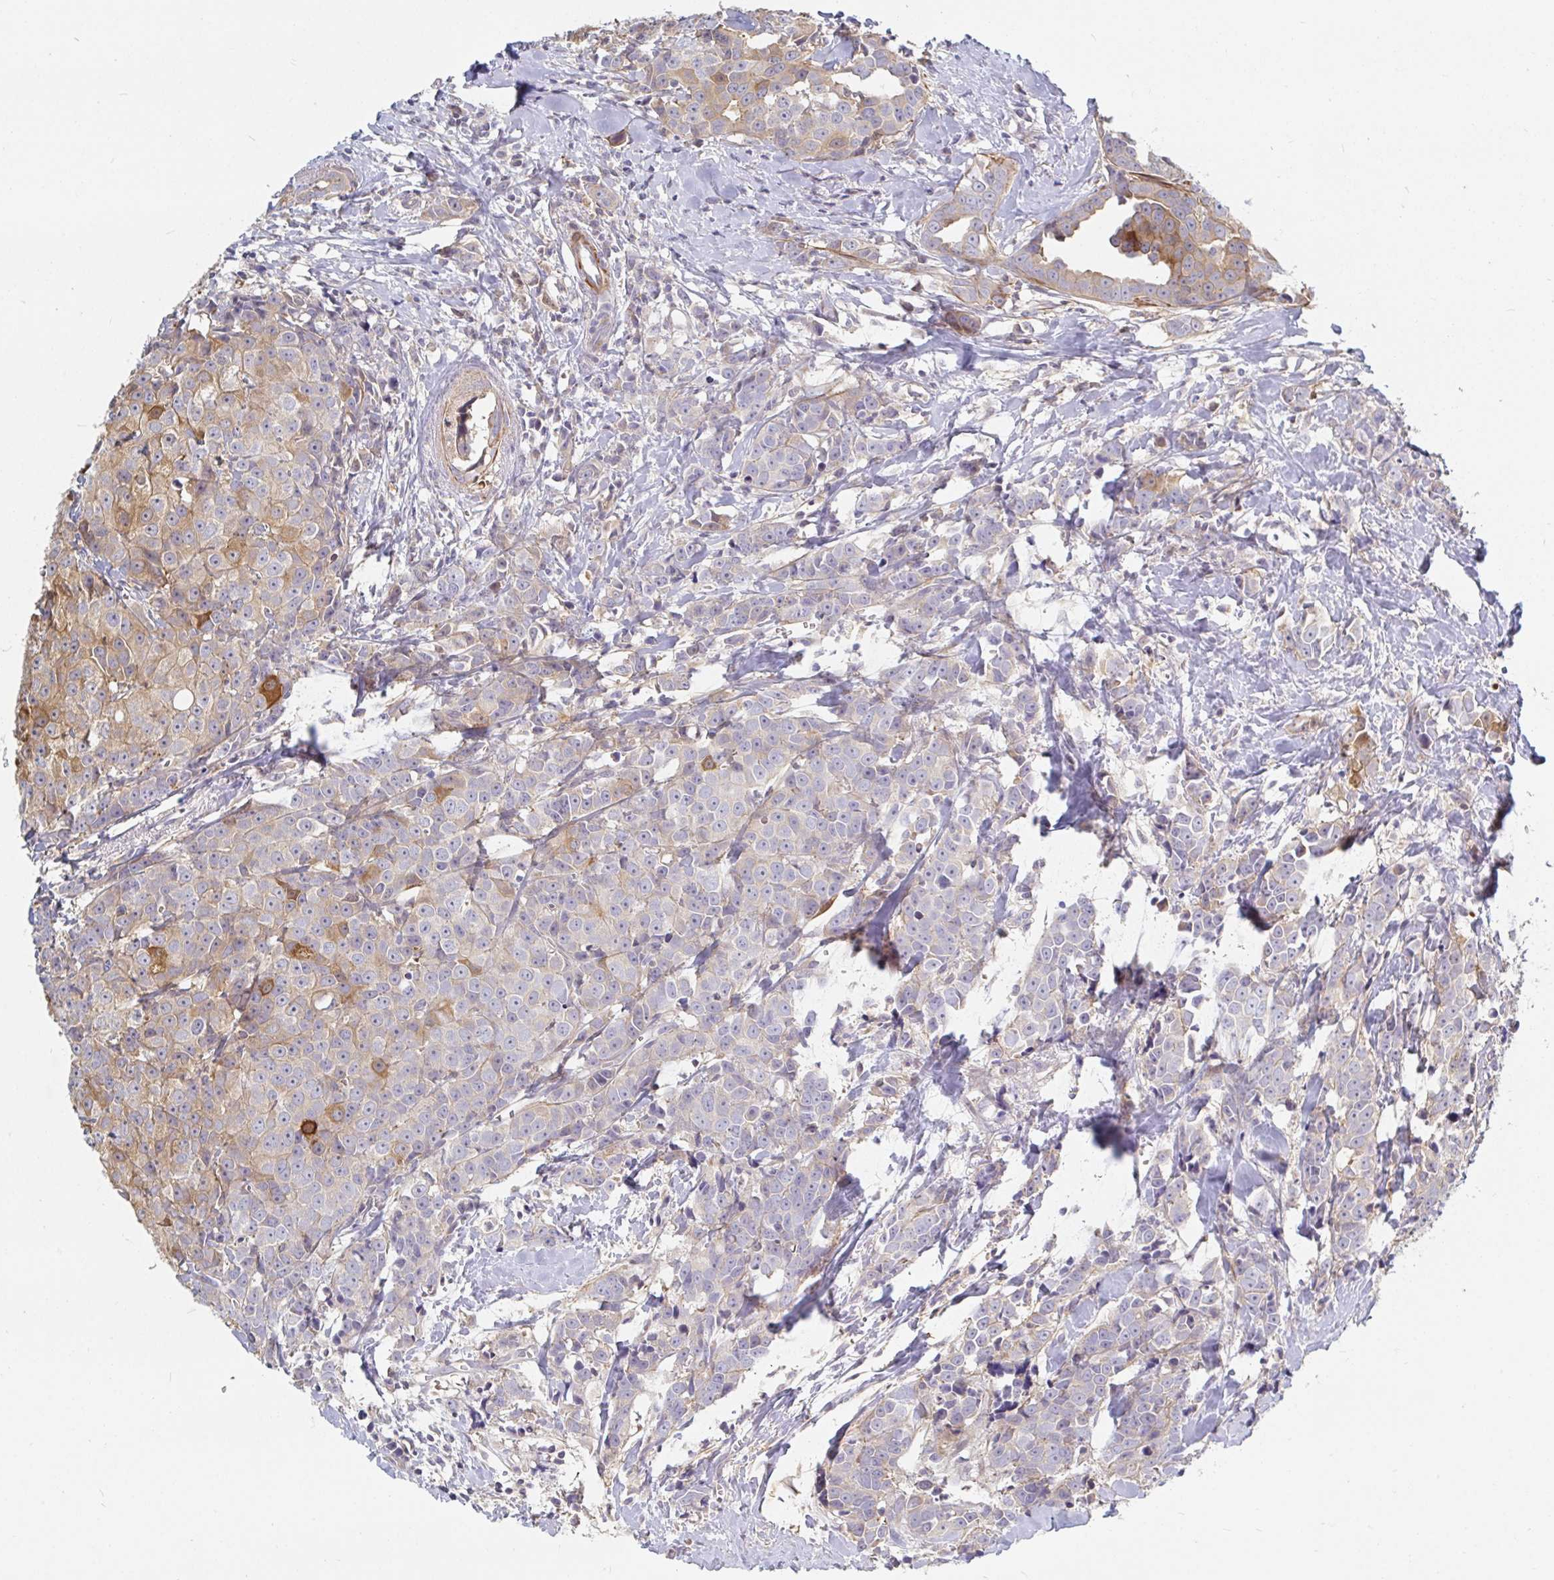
{"staining": {"intensity": "weak", "quantity": "25%-75%", "location": "cytoplasmic/membranous"}, "tissue": "breast cancer", "cell_type": "Tumor cells", "image_type": "cancer", "snomed": [{"axis": "morphology", "description": "Duct carcinoma"}, {"axis": "topography", "description": "Breast"}], "caption": "Infiltrating ductal carcinoma (breast) tissue exhibits weak cytoplasmic/membranous staining in approximately 25%-75% of tumor cells, visualized by immunohistochemistry.", "gene": "SSH2", "patient": {"sex": "female", "age": 80}}